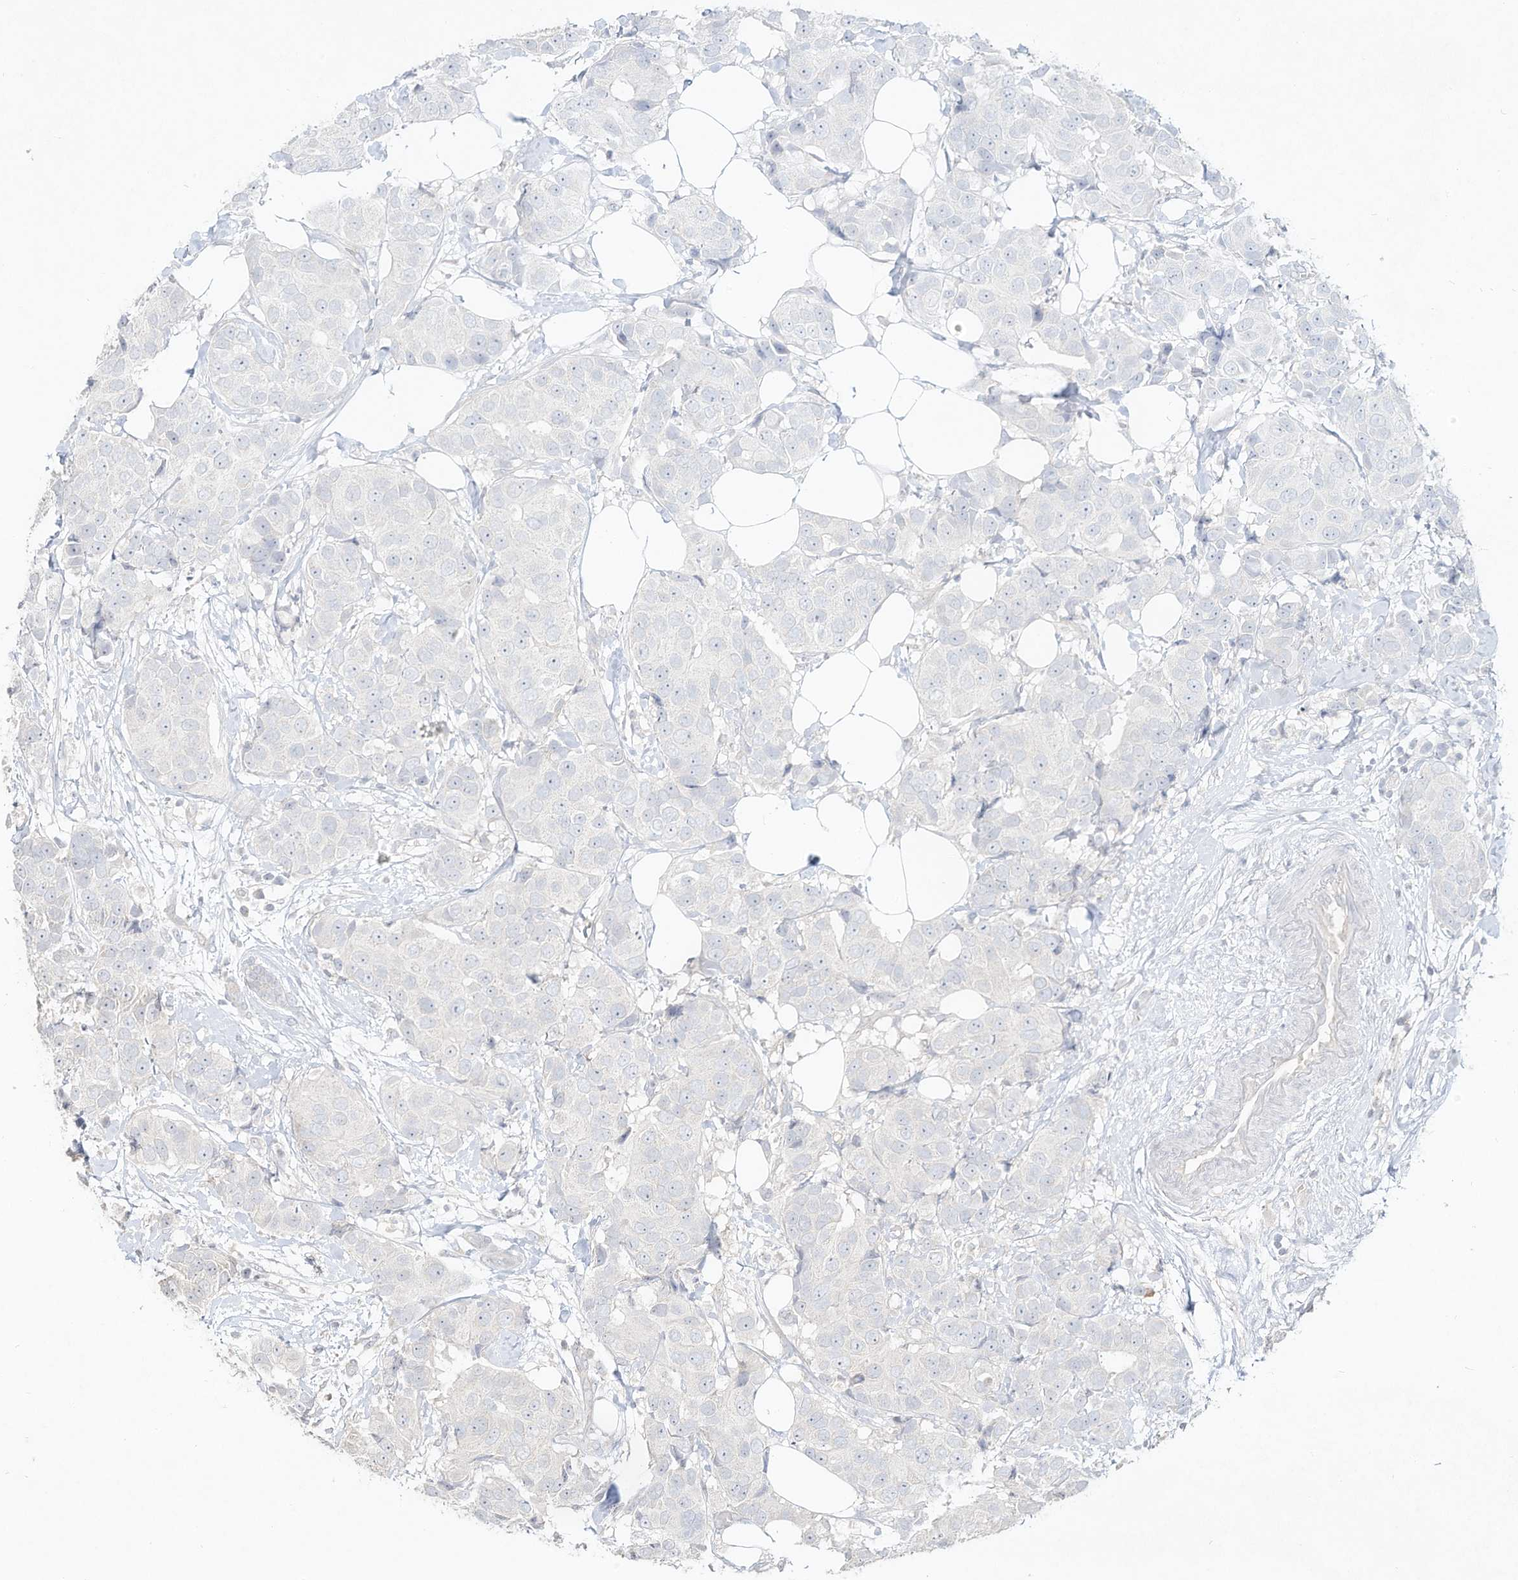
{"staining": {"intensity": "negative", "quantity": "none", "location": "none"}, "tissue": "breast cancer", "cell_type": "Tumor cells", "image_type": "cancer", "snomed": [{"axis": "morphology", "description": "Normal tissue, NOS"}, {"axis": "morphology", "description": "Duct carcinoma"}, {"axis": "topography", "description": "Breast"}], "caption": "High power microscopy photomicrograph of an immunohistochemistry (IHC) micrograph of invasive ductal carcinoma (breast), revealing no significant staining in tumor cells.", "gene": "DYNC1I2", "patient": {"sex": "female", "age": 39}}